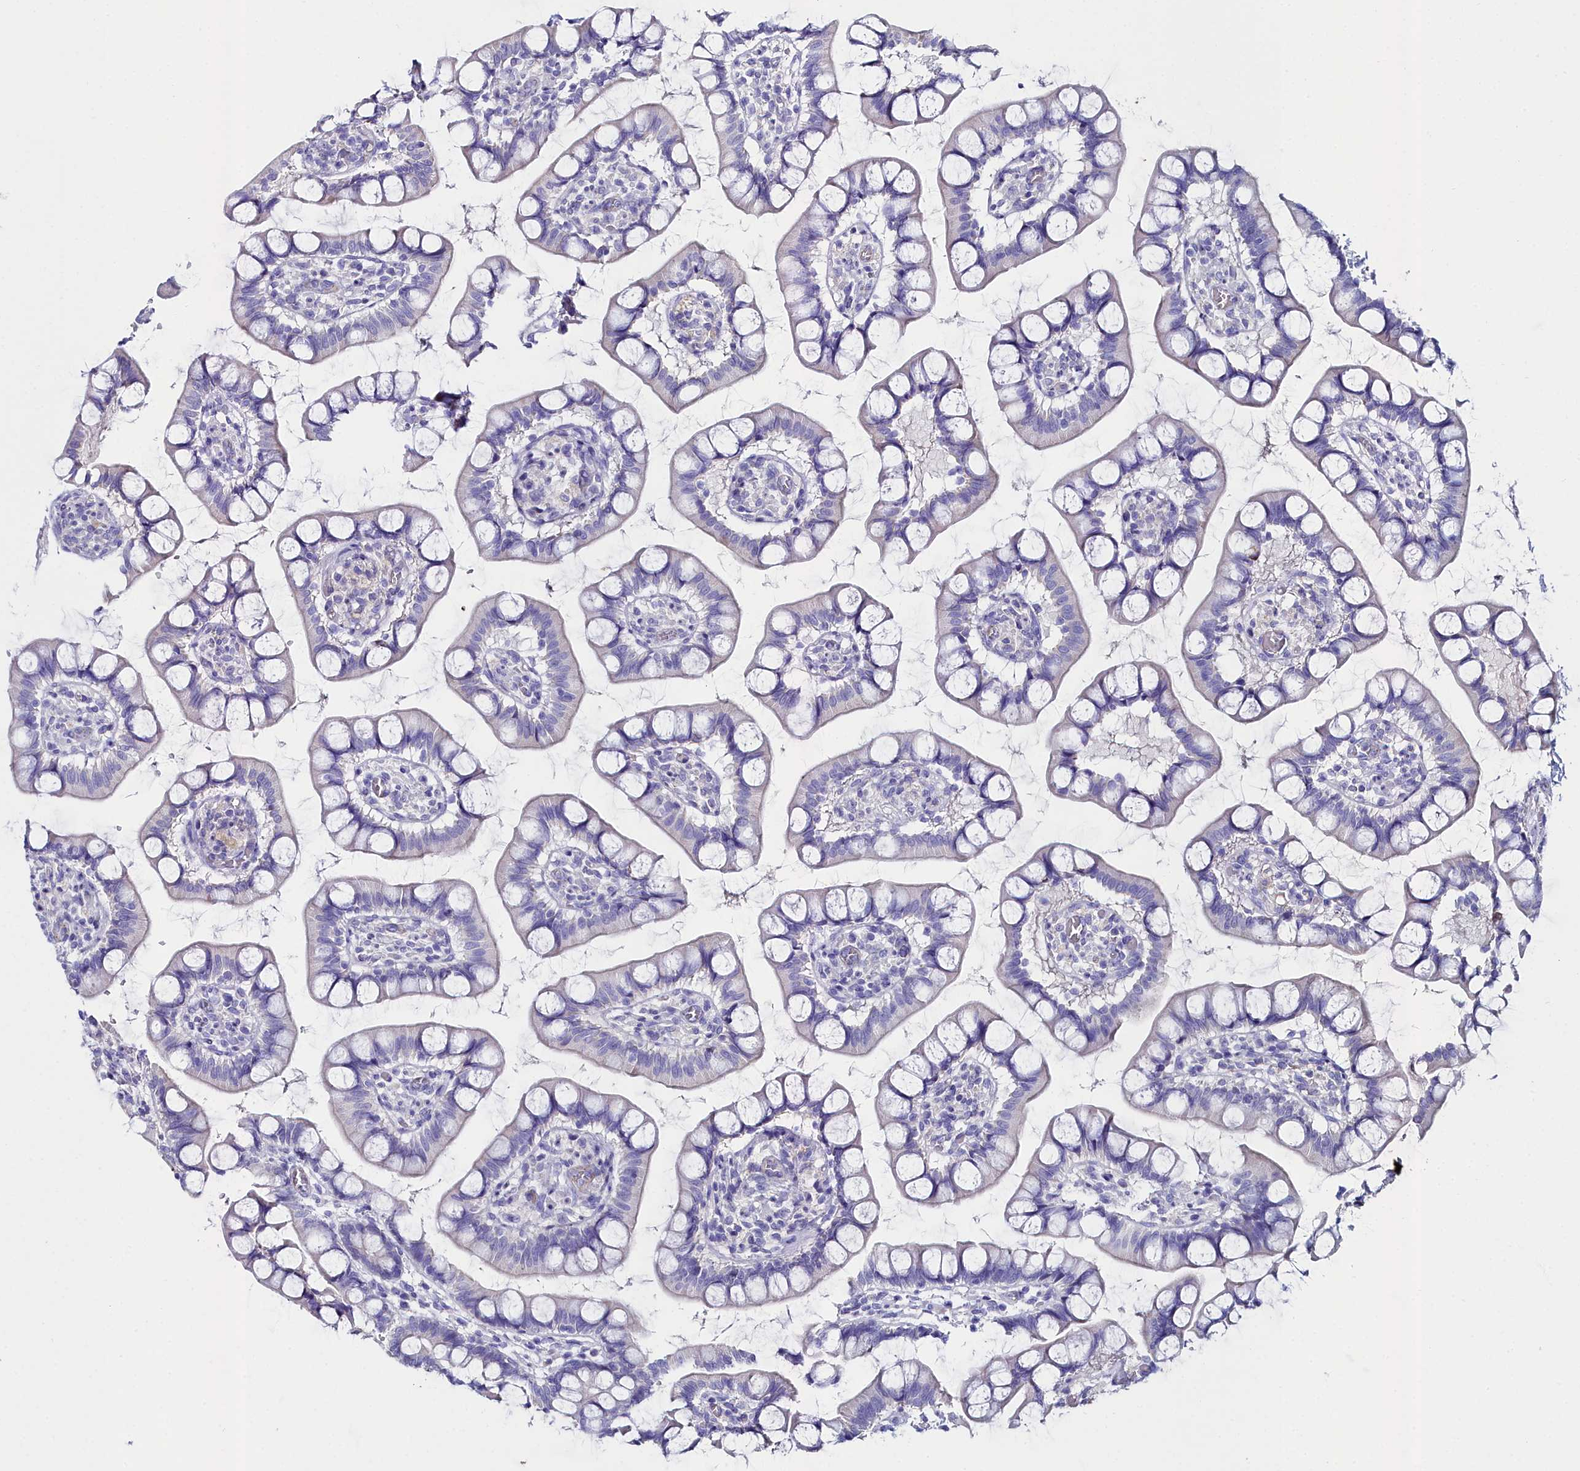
{"staining": {"intensity": "negative", "quantity": "none", "location": "none"}, "tissue": "small intestine", "cell_type": "Glandular cells", "image_type": "normal", "snomed": [{"axis": "morphology", "description": "Normal tissue, NOS"}, {"axis": "topography", "description": "Small intestine"}], "caption": "Immunohistochemistry image of unremarkable small intestine stained for a protein (brown), which demonstrates no expression in glandular cells. The staining is performed using DAB brown chromogen with nuclei counter-stained in using hematoxylin.", "gene": "SLC49A3", "patient": {"sex": "male", "age": 52}}